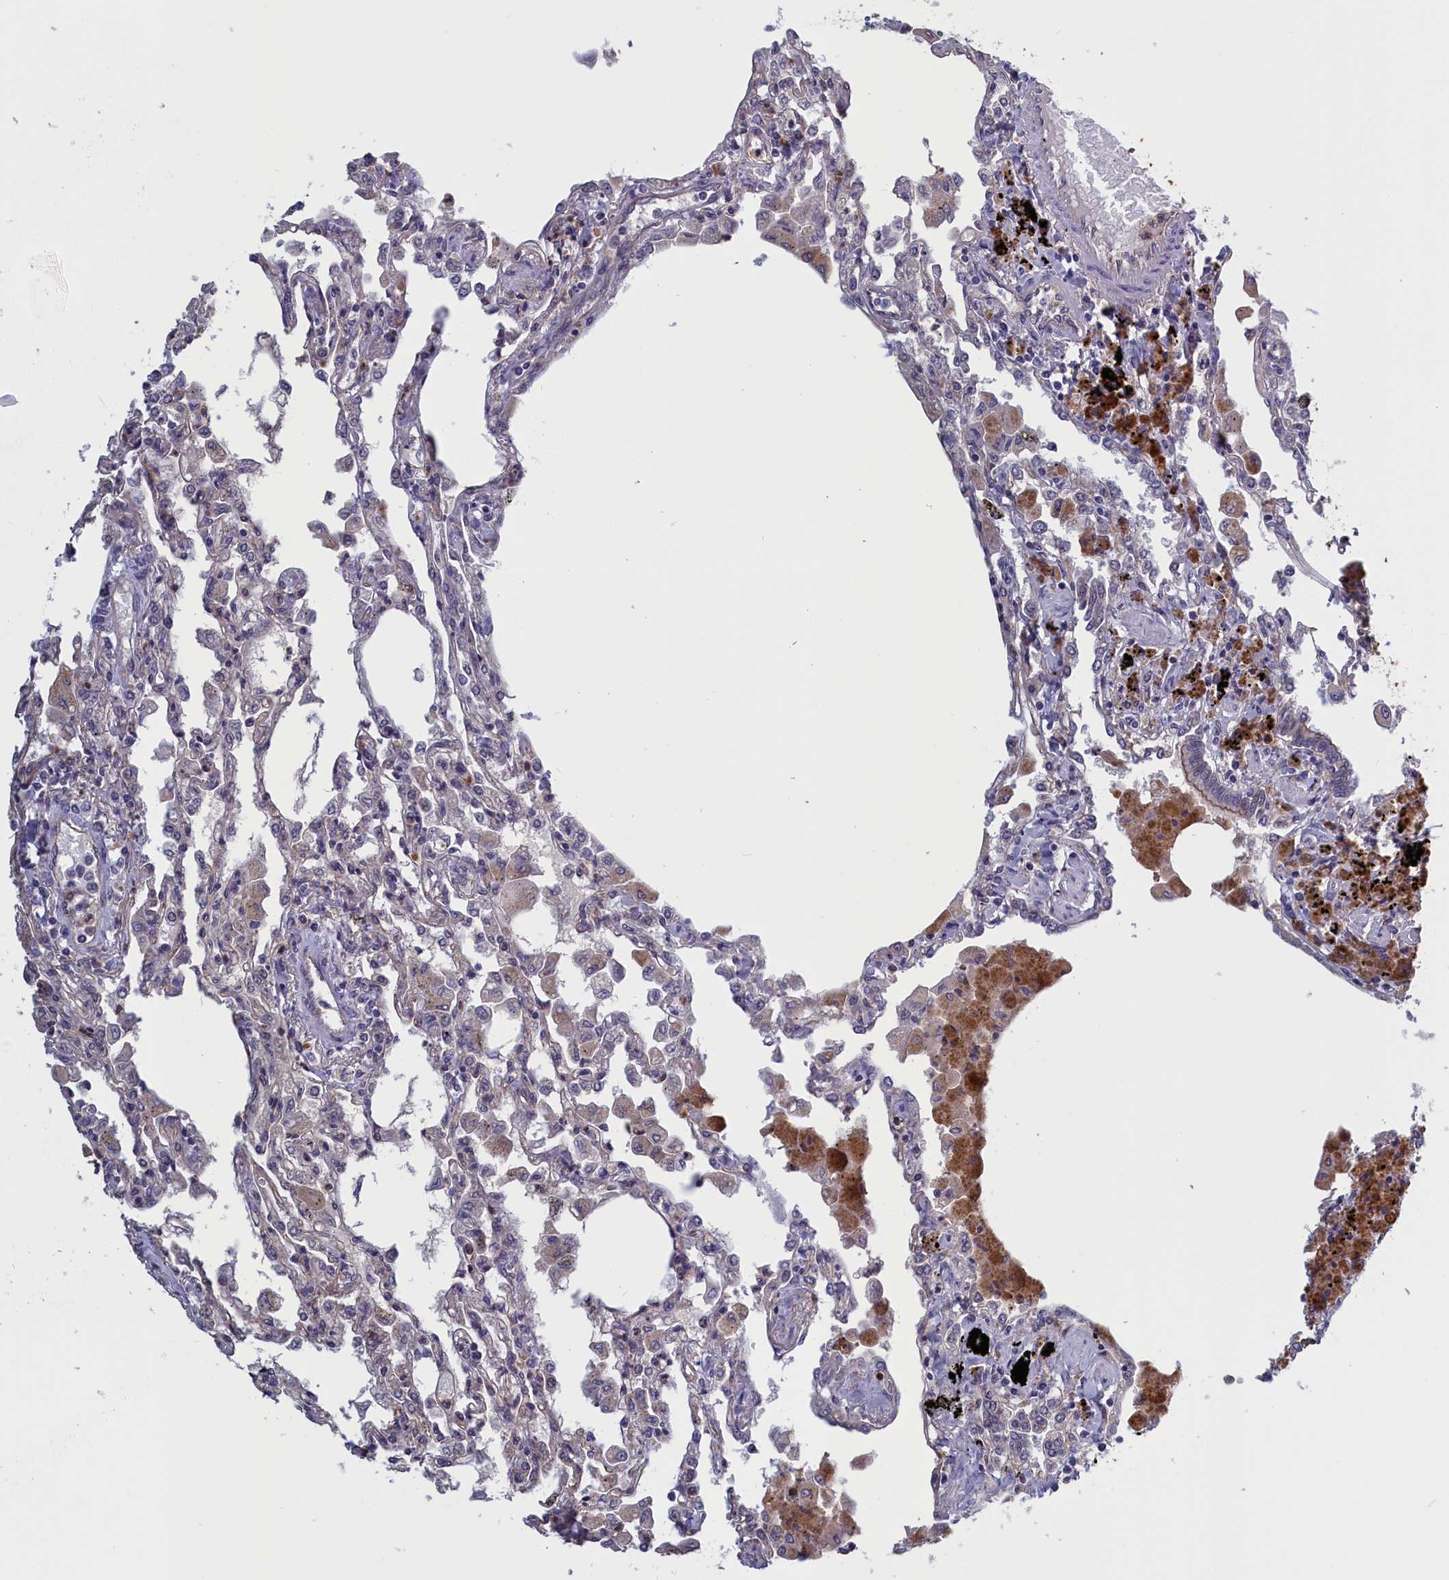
{"staining": {"intensity": "negative", "quantity": "none", "location": "none"}, "tissue": "lung", "cell_type": "Alveolar cells", "image_type": "normal", "snomed": [{"axis": "morphology", "description": "Normal tissue, NOS"}, {"axis": "topography", "description": "Bronchus"}, {"axis": "topography", "description": "Lung"}], "caption": "Human lung stained for a protein using immunohistochemistry demonstrates no positivity in alveolar cells.", "gene": "PLP2", "patient": {"sex": "female", "age": 49}}